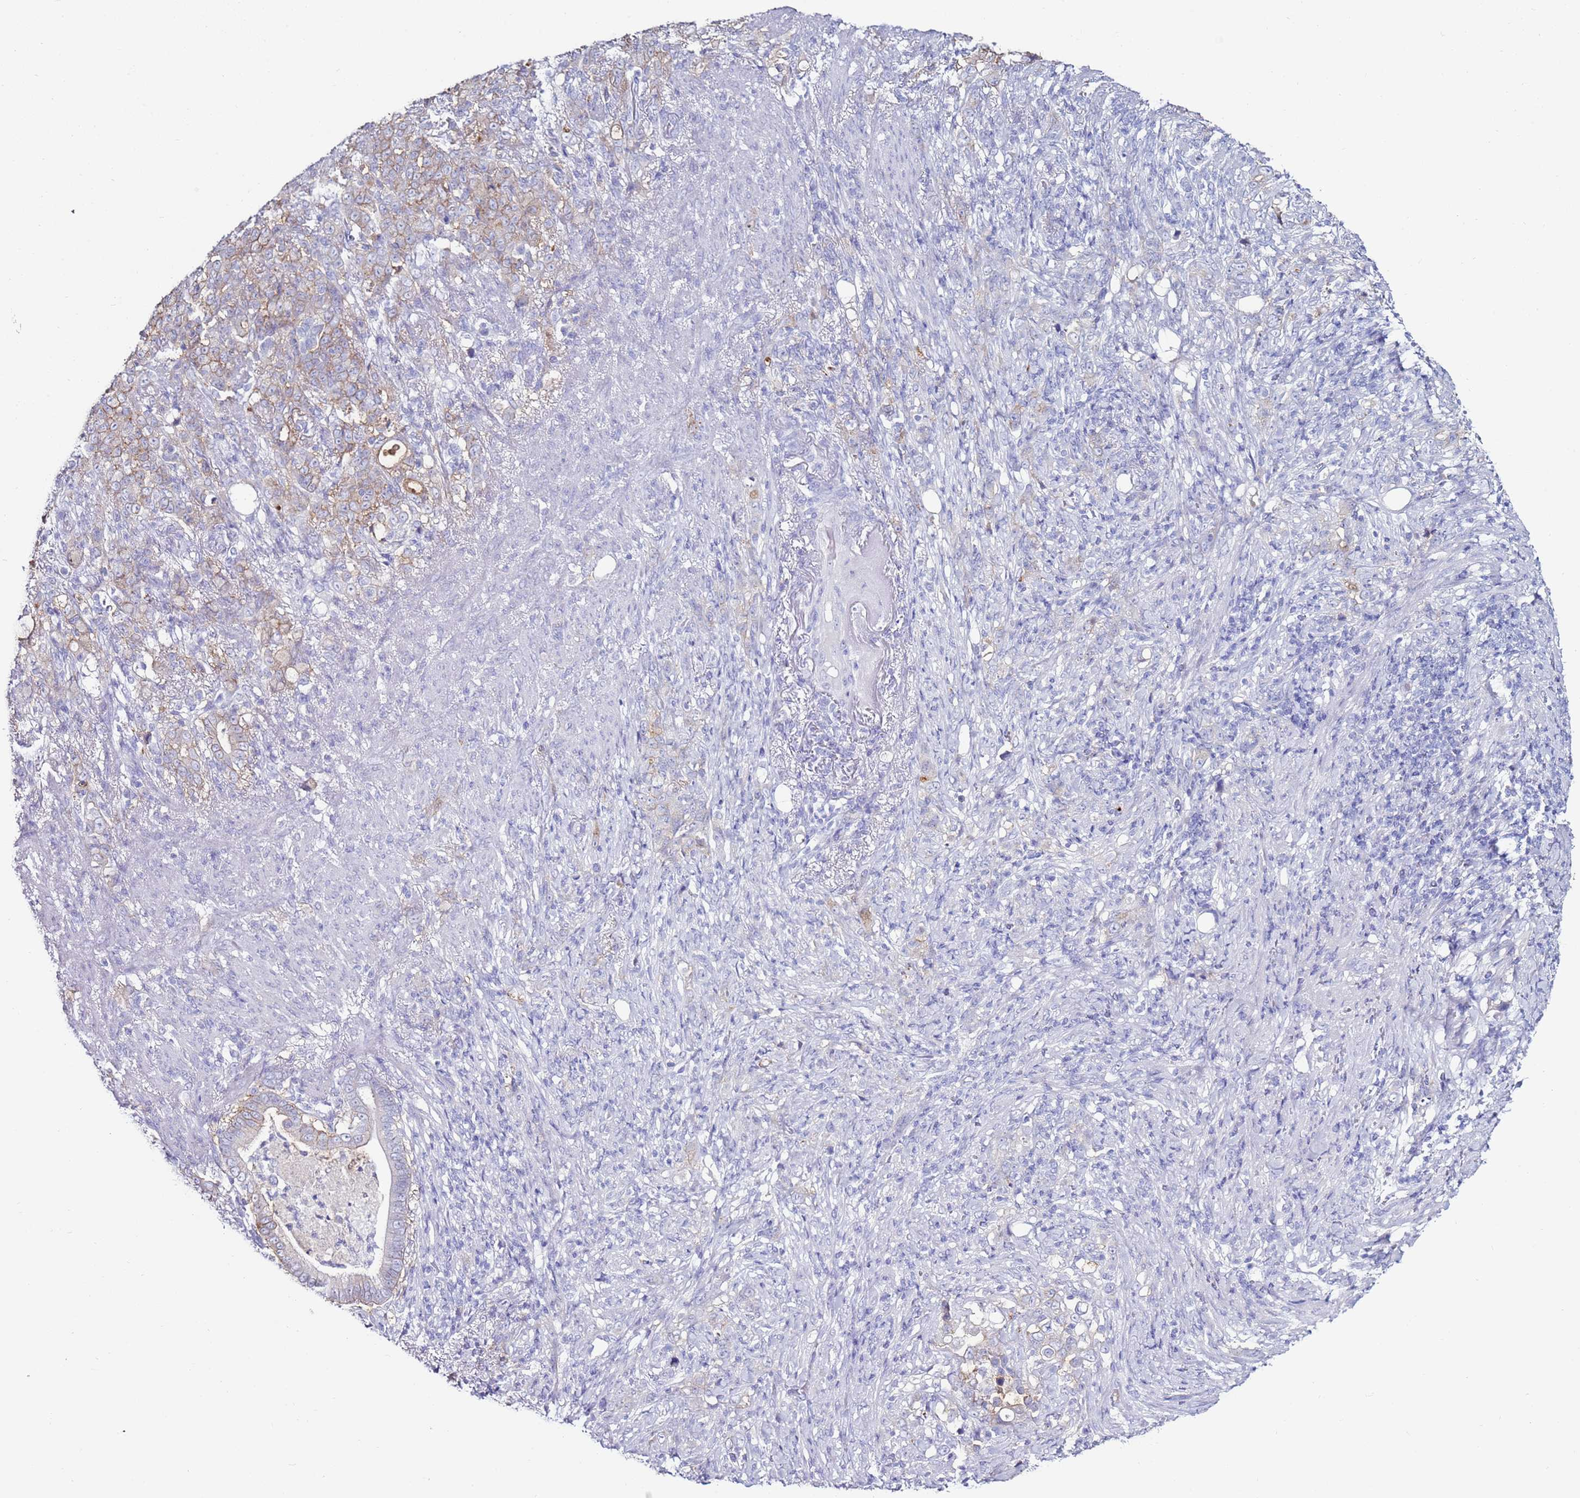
{"staining": {"intensity": "weak", "quantity": "25%-75%", "location": "cytoplasmic/membranous"}, "tissue": "stomach cancer", "cell_type": "Tumor cells", "image_type": "cancer", "snomed": [{"axis": "morphology", "description": "Normal tissue, NOS"}, {"axis": "morphology", "description": "Adenocarcinoma, NOS"}, {"axis": "topography", "description": "Stomach"}], "caption": "Human adenocarcinoma (stomach) stained for a protein (brown) shows weak cytoplasmic/membranous positive staining in approximately 25%-75% of tumor cells.", "gene": "GPN3", "patient": {"sex": "female", "age": 79}}